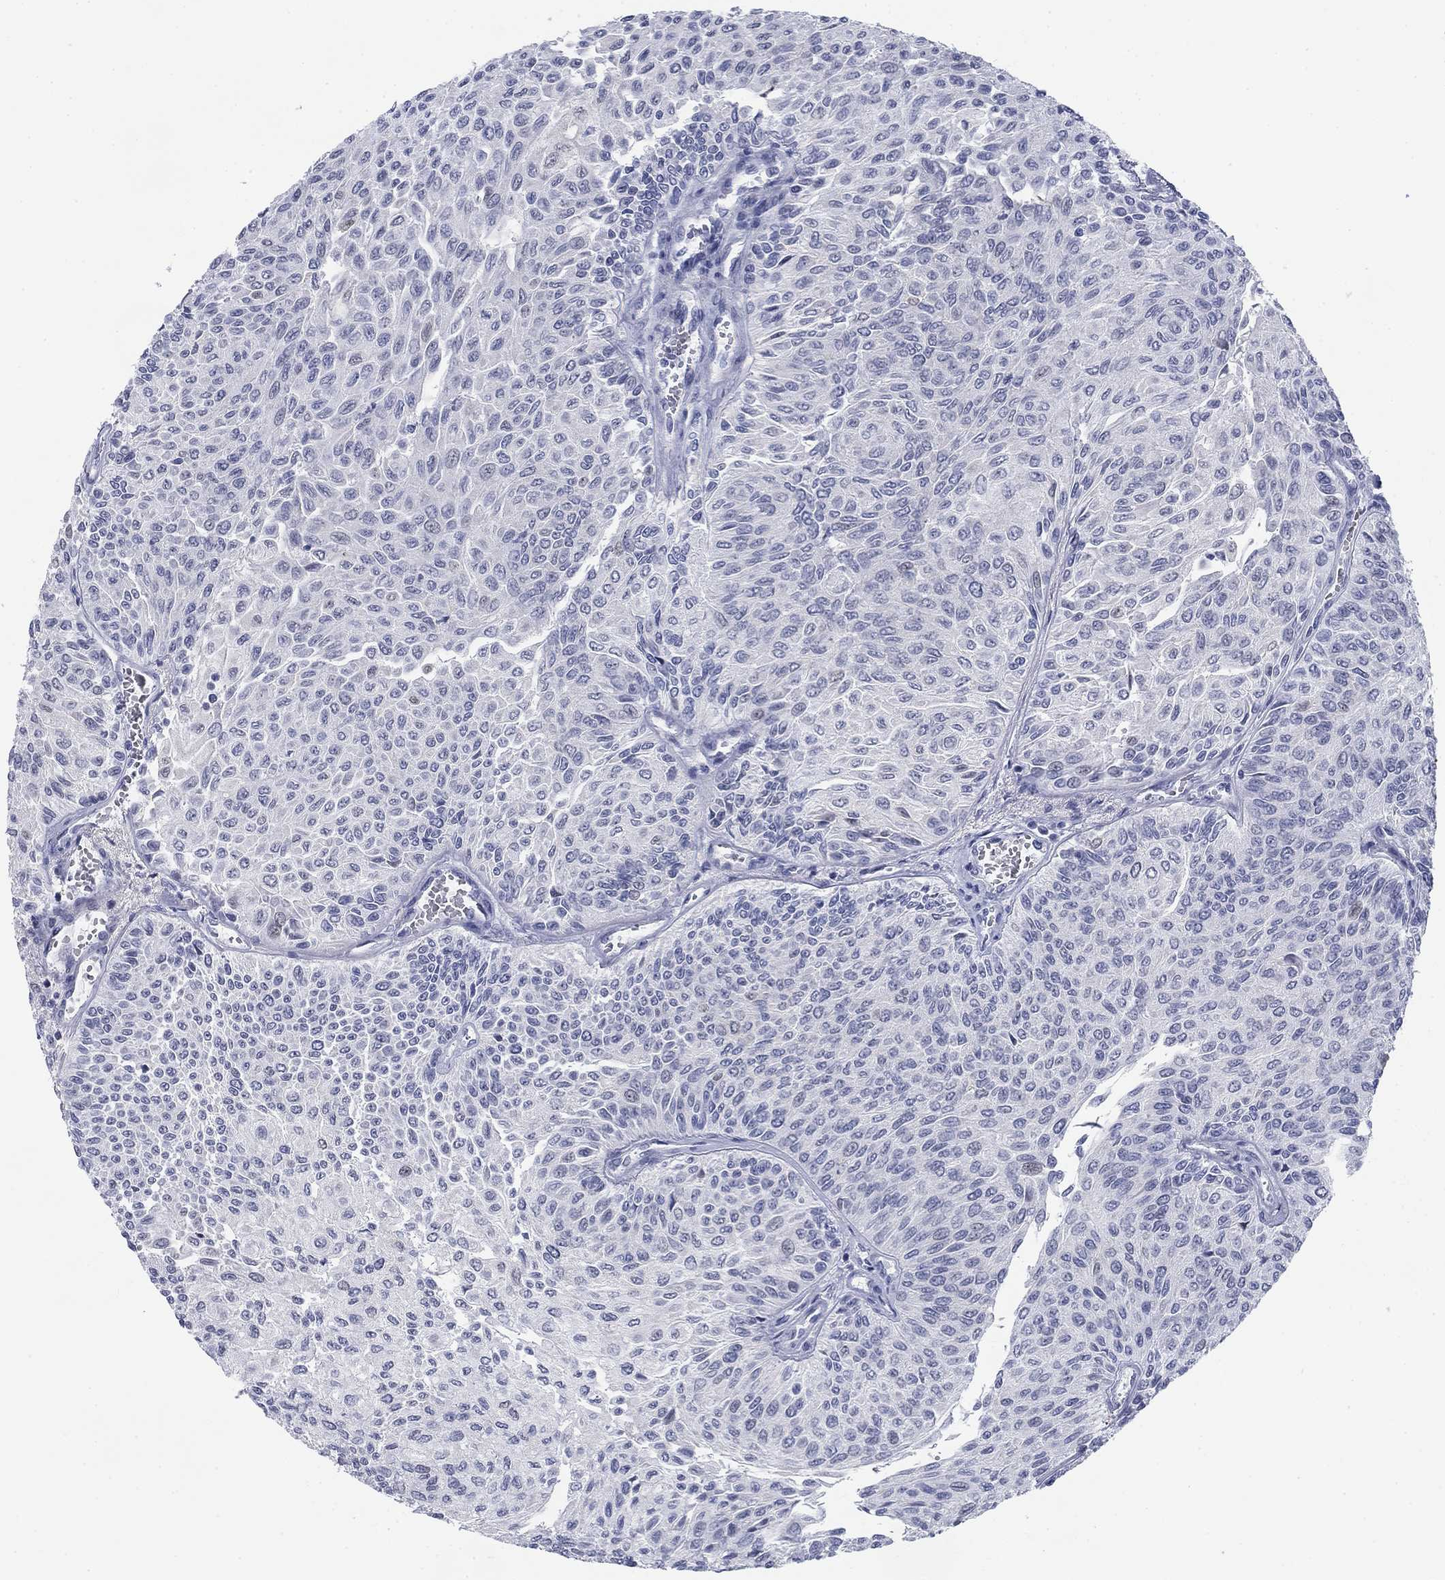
{"staining": {"intensity": "negative", "quantity": "none", "location": "none"}, "tissue": "urothelial cancer", "cell_type": "Tumor cells", "image_type": "cancer", "snomed": [{"axis": "morphology", "description": "Urothelial carcinoma, Low grade"}, {"axis": "topography", "description": "Ureter, NOS"}, {"axis": "topography", "description": "Urinary bladder"}], "caption": "Micrograph shows no protein staining in tumor cells of urothelial cancer tissue.", "gene": "PRPH", "patient": {"sex": "male", "age": 78}}